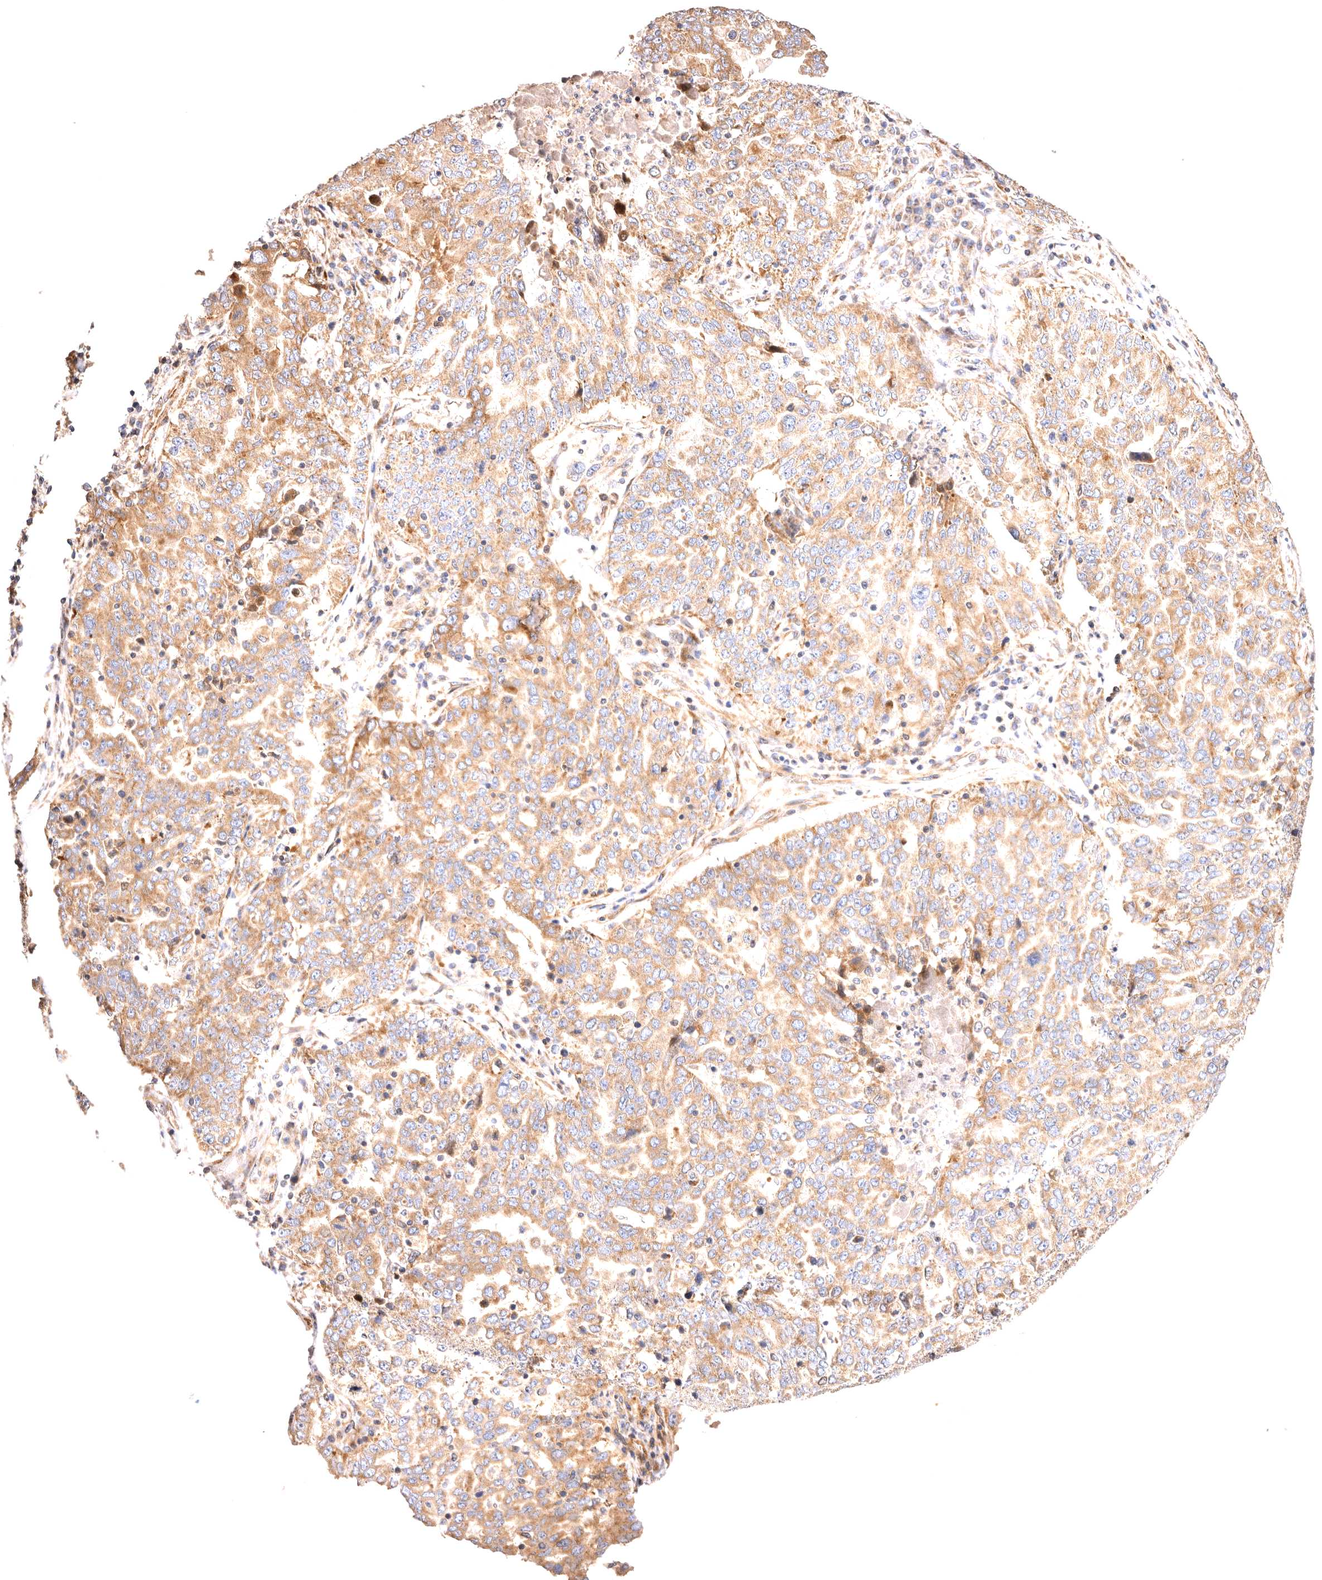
{"staining": {"intensity": "moderate", "quantity": ">75%", "location": "cytoplasmic/membranous"}, "tissue": "ovarian cancer", "cell_type": "Tumor cells", "image_type": "cancer", "snomed": [{"axis": "morphology", "description": "Carcinoma, endometroid"}, {"axis": "topography", "description": "Ovary"}], "caption": "Human ovarian cancer stained with a brown dye shows moderate cytoplasmic/membranous positive staining in about >75% of tumor cells.", "gene": "VPS45", "patient": {"sex": "female", "age": 62}}